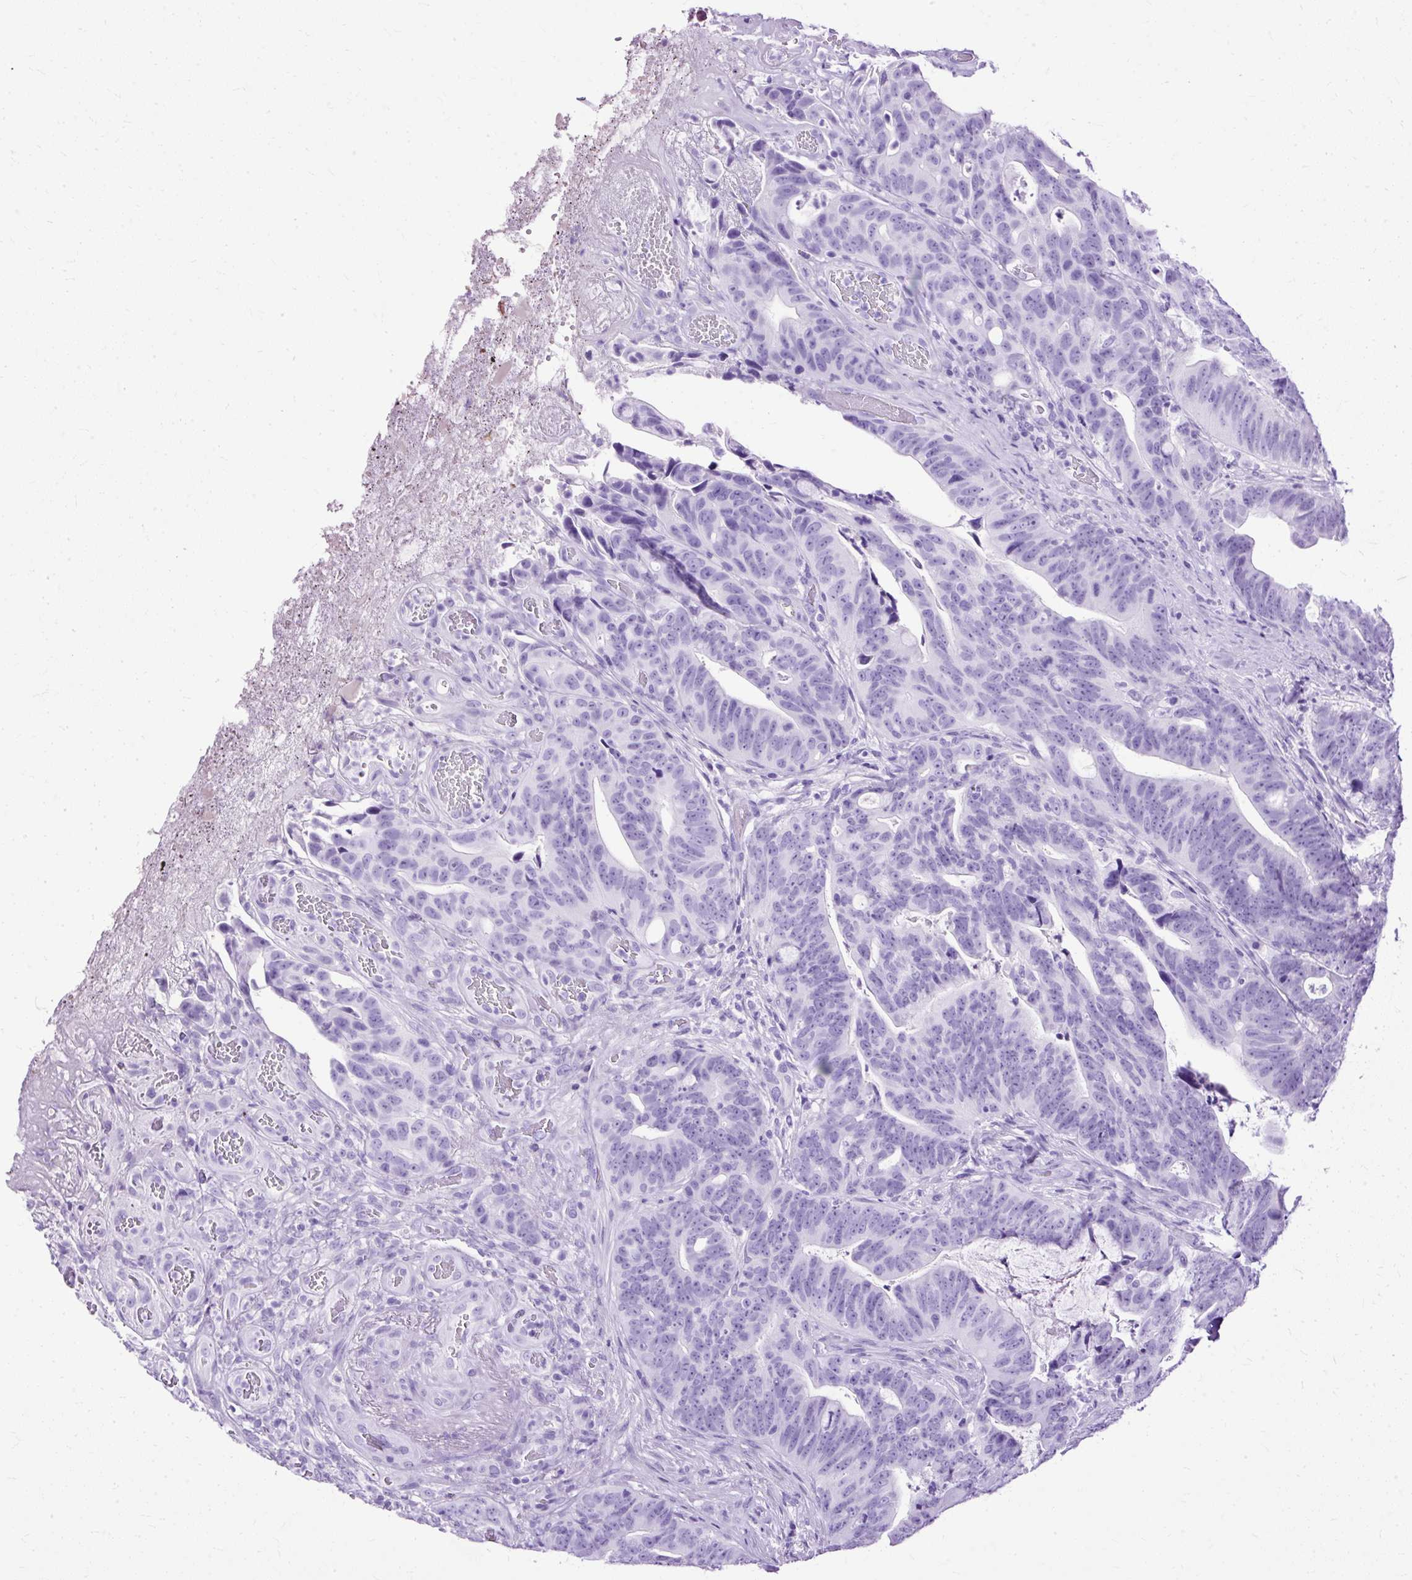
{"staining": {"intensity": "negative", "quantity": "none", "location": "none"}, "tissue": "colorectal cancer", "cell_type": "Tumor cells", "image_type": "cancer", "snomed": [{"axis": "morphology", "description": "Adenocarcinoma, NOS"}, {"axis": "topography", "description": "Colon"}], "caption": "The photomicrograph displays no staining of tumor cells in colorectal cancer. (Stains: DAB (3,3'-diaminobenzidine) immunohistochemistry (IHC) with hematoxylin counter stain, Microscopy: brightfield microscopy at high magnification).", "gene": "SLC8A2", "patient": {"sex": "female", "age": 82}}